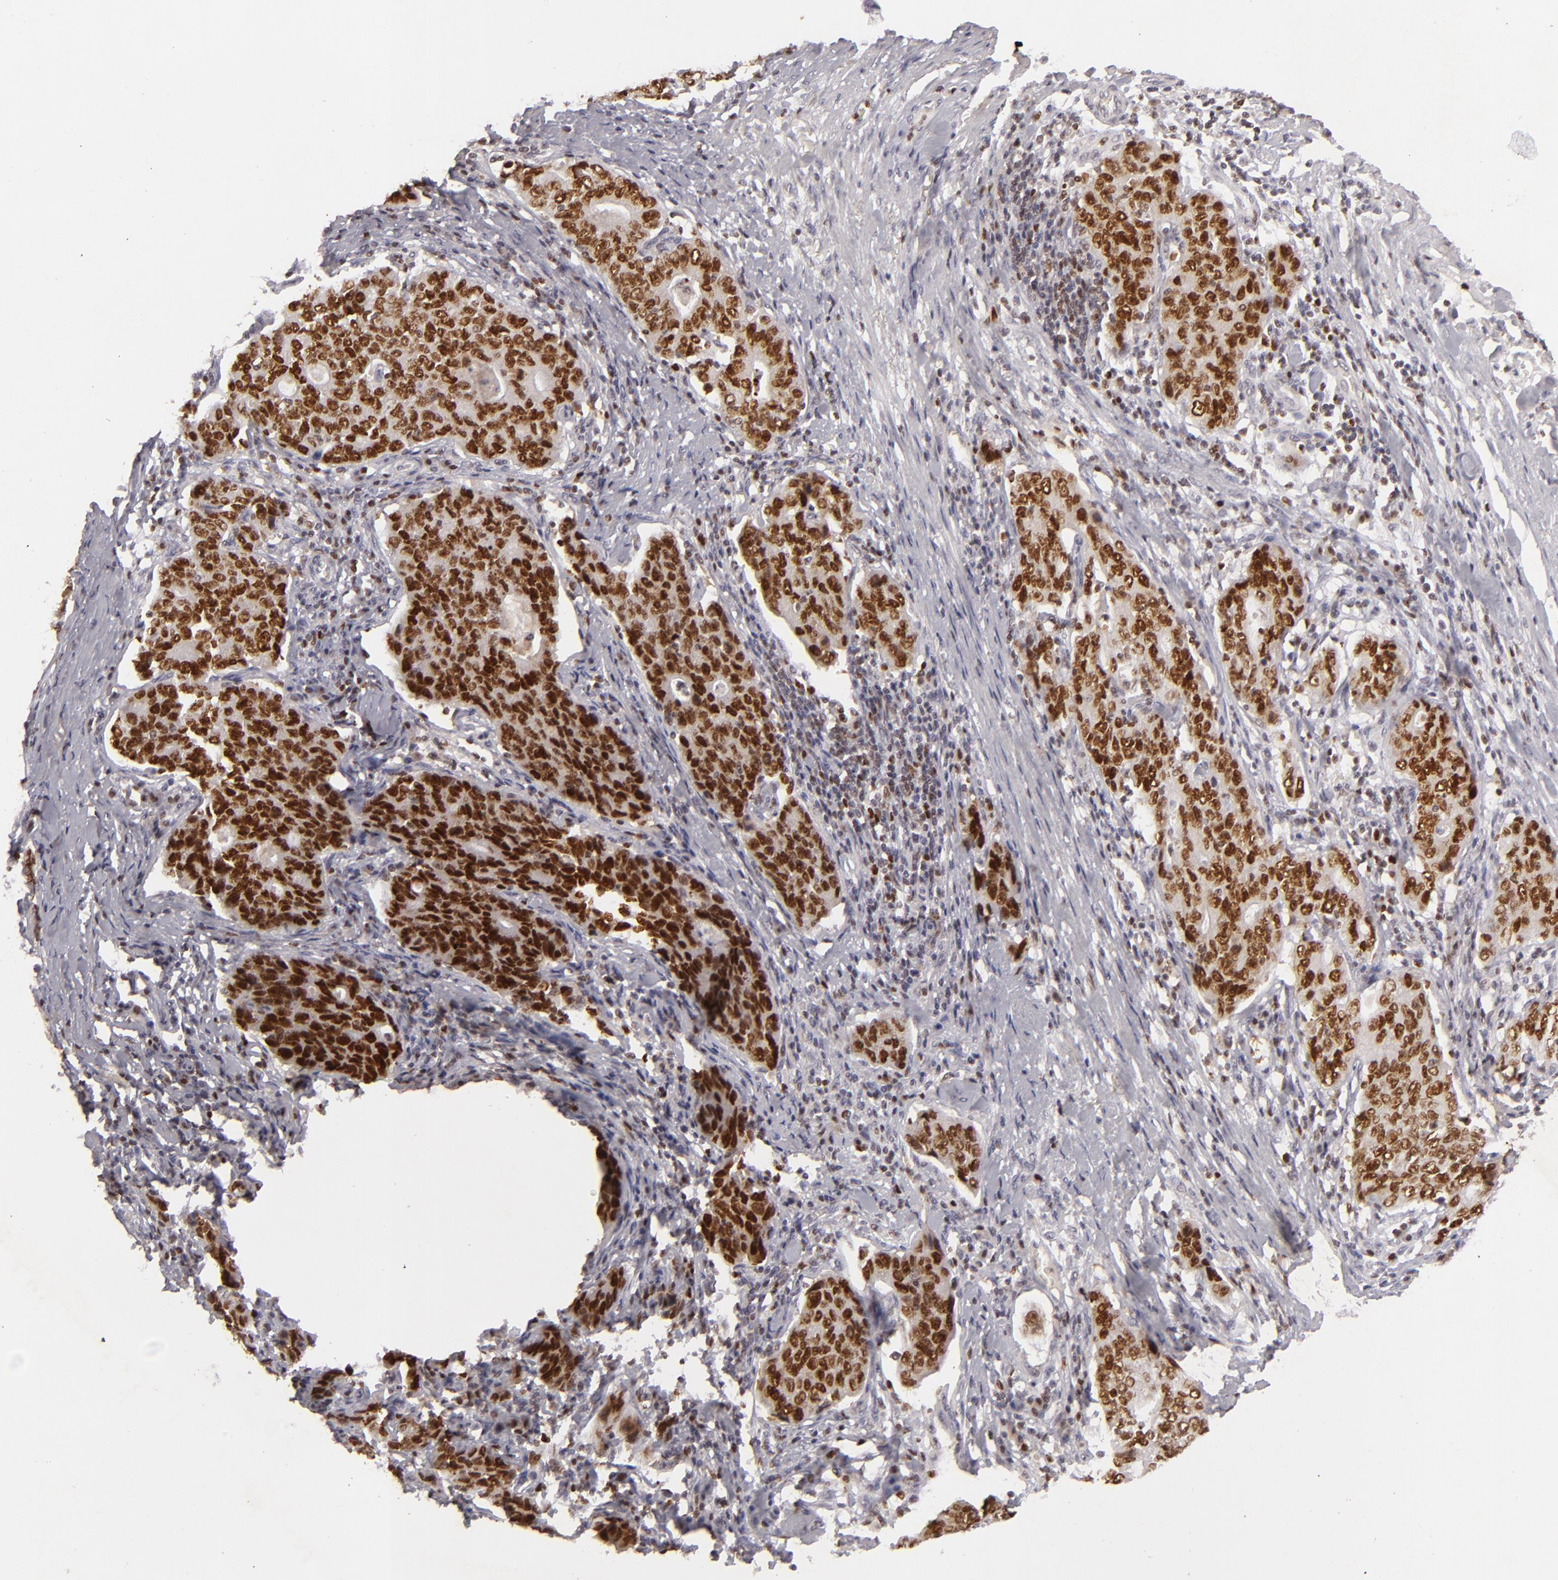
{"staining": {"intensity": "strong", "quantity": ">75%", "location": "nuclear"}, "tissue": "stomach cancer", "cell_type": "Tumor cells", "image_type": "cancer", "snomed": [{"axis": "morphology", "description": "Adenocarcinoma, NOS"}, {"axis": "topography", "description": "Esophagus"}, {"axis": "topography", "description": "Stomach"}], "caption": "IHC histopathology image of neoplastic tissue: stomach cancer stained using immunohistochemistry (IHC) shows high levels of strong protein expression localized specifically in the nuclear of tumor cells, appearing as a nuclear brown color.", "gene": "FEN1", "patient": {"sex": "male", "age": 74}}